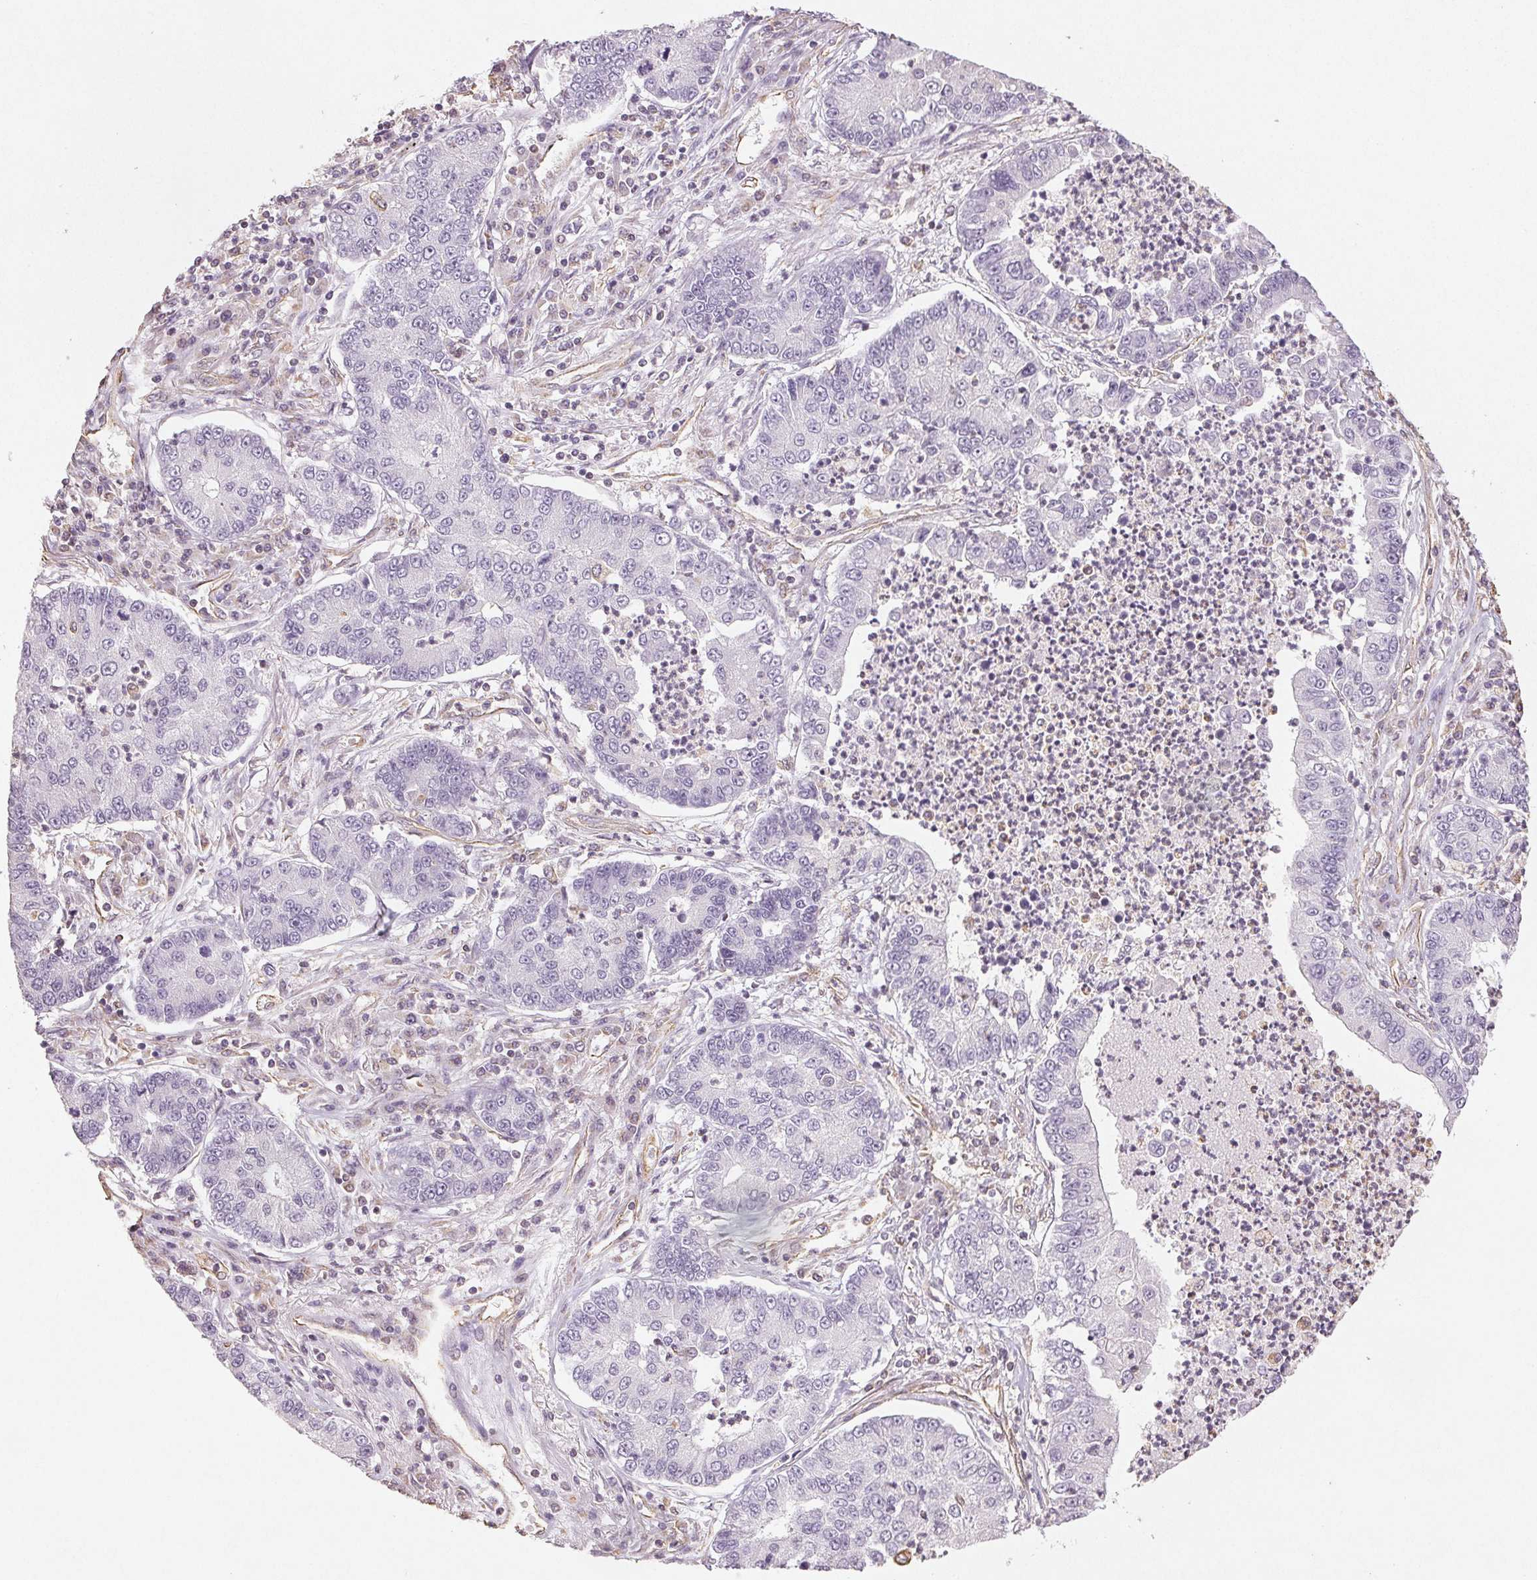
{"staining": {"intensity": "negative", "quantity": "none", "location": "none"}, "tissue": "lung cancer", "cell_type": "Tumor cells", "image_type": "cancer", "snomed": [{"axis": "morphology", "description": "Adenocarcinoma, NOS"}, {"axis": "topography", "description": "Lung"}], "caption": "The immunohistochemistry (IHC) photomicrograph has no significant positivity in tumor cells of lung cancer tissue.", "gene": "COL7A1", "patient": {"sex": "female", "age": 57}}